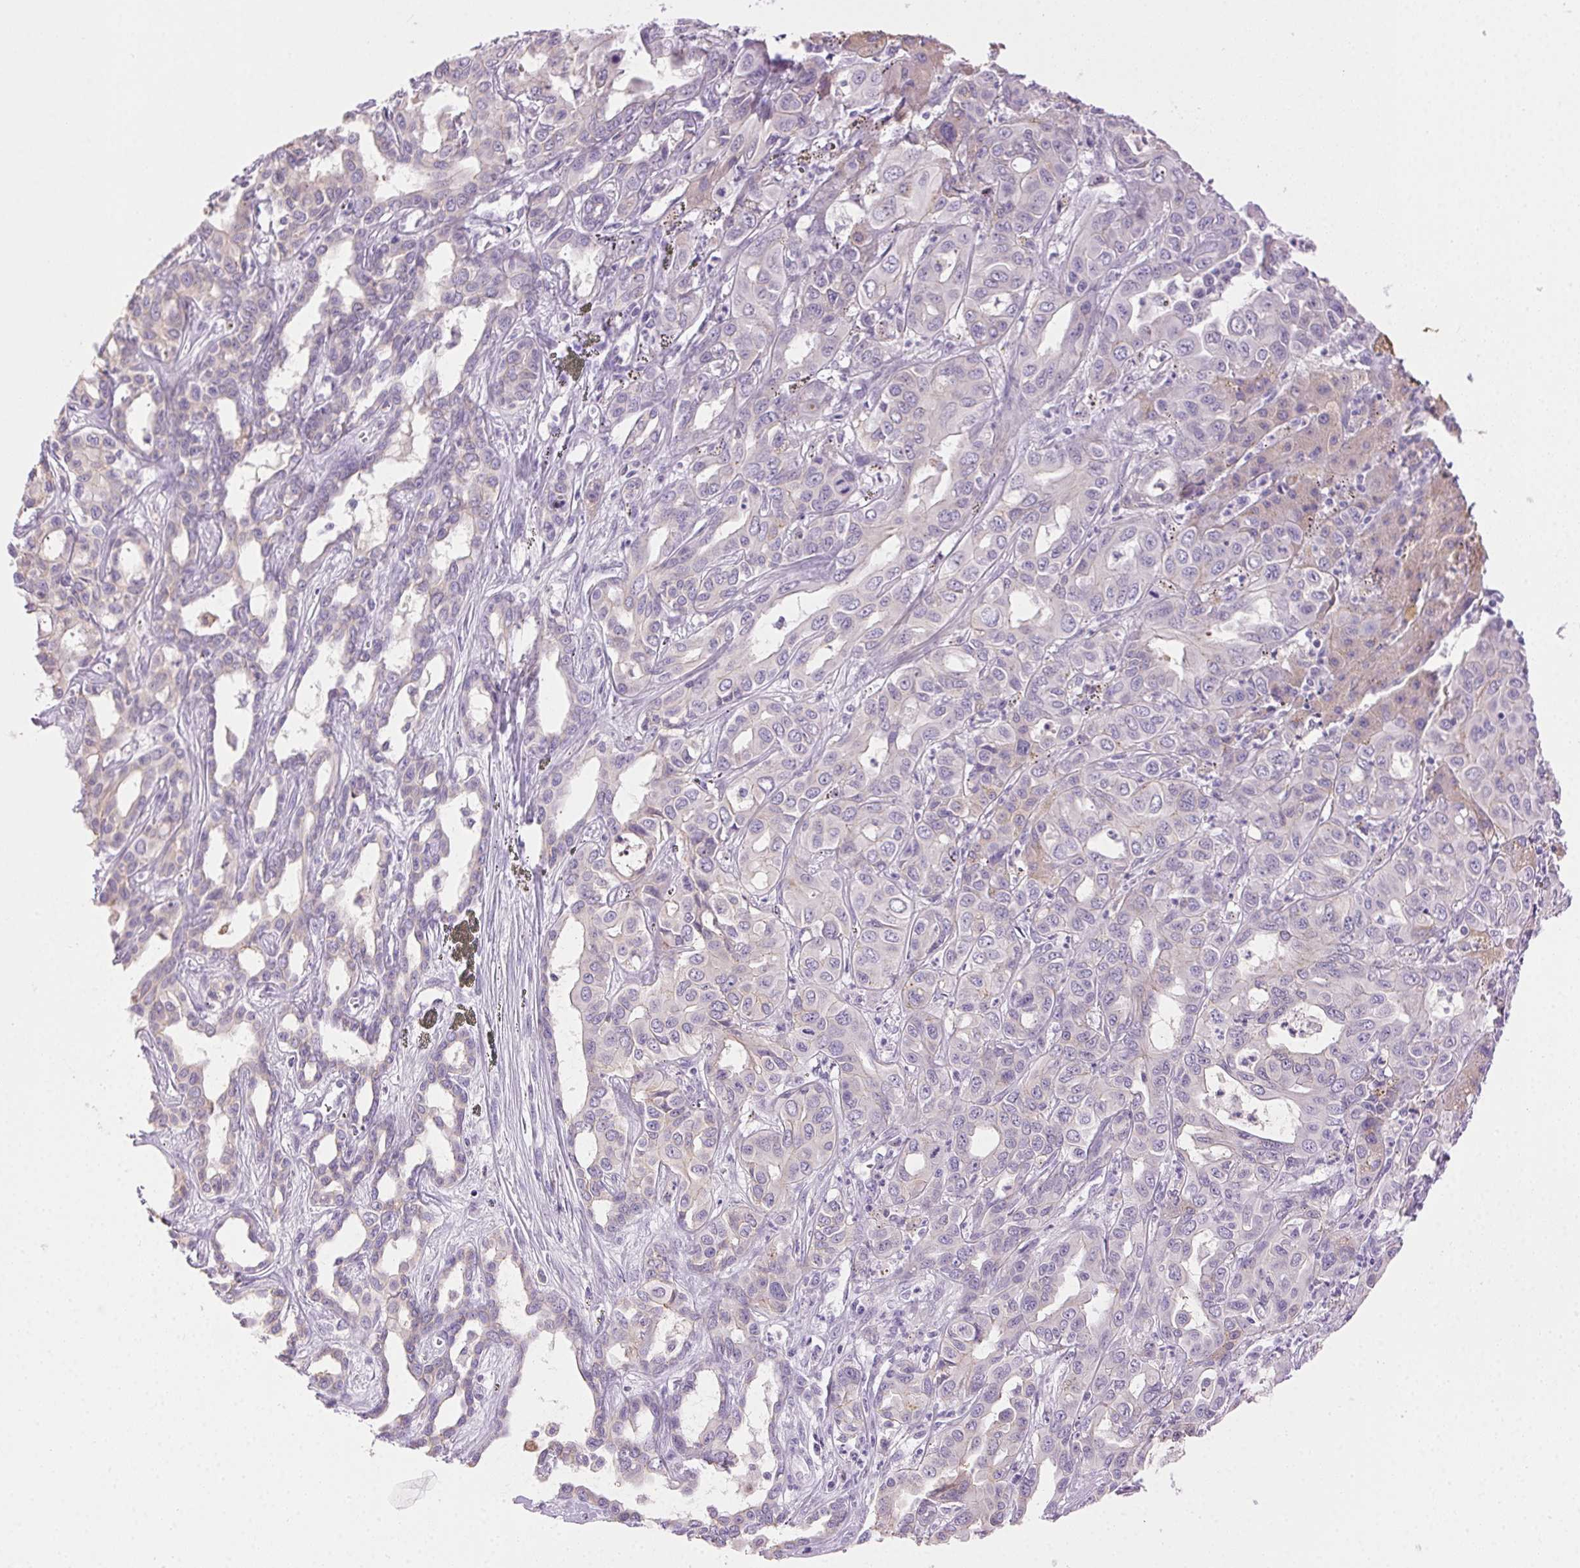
{"staining": {"intensity": "negative", "quantity": "none", "location": "none"}, "tissue": "liver cancer", "cell_type": "Tumor cells", "image_type": "cancer", "snomed": [{"axis": "morphology", "description": "Cholangiocarcinoma"}, {"axis": "topography", "description": "Liver"}], "caption": "A micrograph of liver cancer (cholangiocarcinoma) stained for a protein demonstrates no brown staining in tumor cells.", "gene": "CLDN10", "patient": {"sex": "female", "age": 60}}